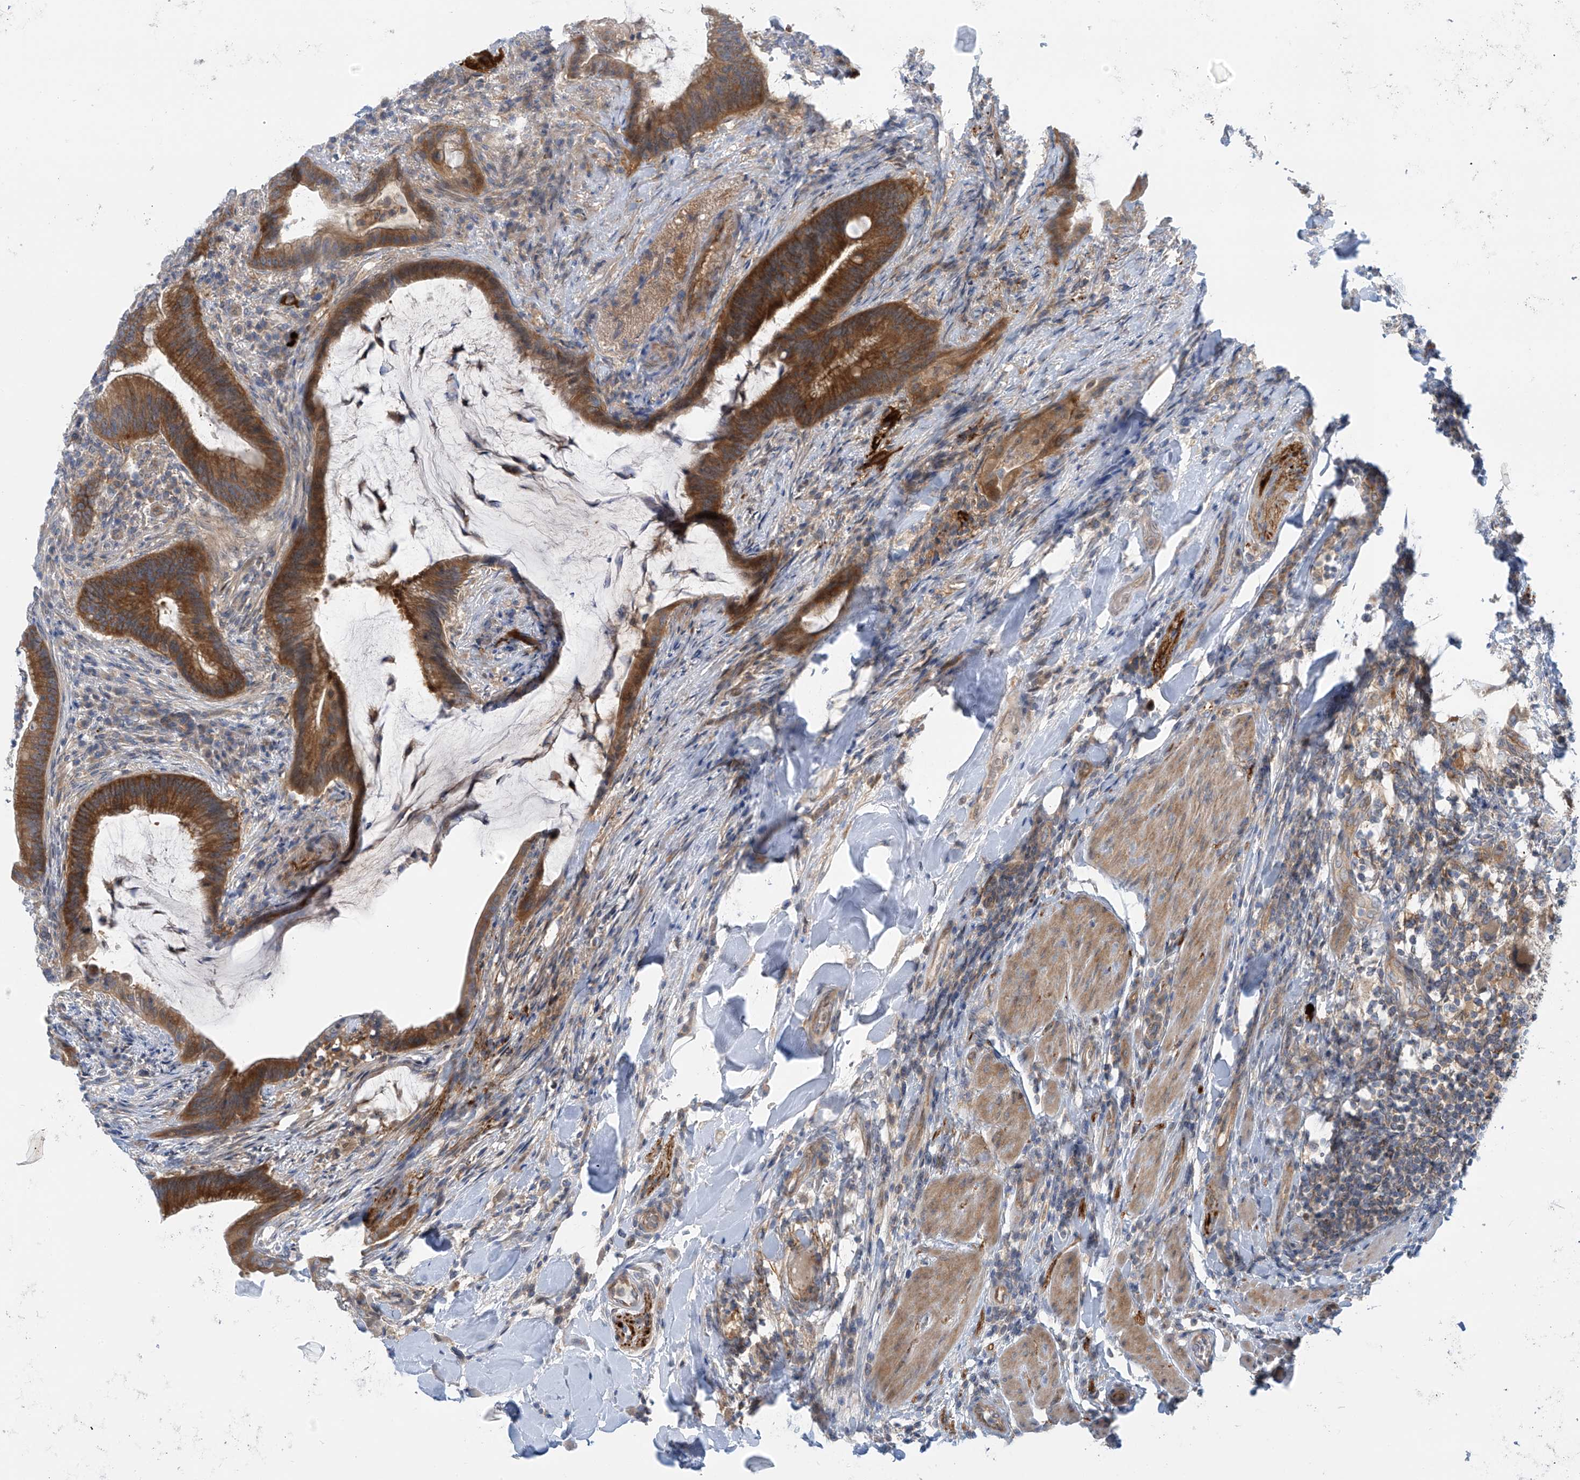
{"staining": {"intensity": "strong", "quantity": ">75%", "location": "cytoplasmic/membranous"}, "tissue": "colorectal cancer", "cell_type": "Tumor cells", "image_type": "cancer", "snomed": [{"axis": "morphology", "description": "Adenocarcinoma, NOS"}, {"axis": "topography", "description": "Colon"}], "caption": "Immunohistochemical staining of adenocarcinoma (colorectal) exhibits high levels of strong cytoplasmic/membranous expression in about >75% of tumor cells. Nuclei are stained in blue.", "gene": "FSD1L", "patient": {"sex": "female", "age": 66}}